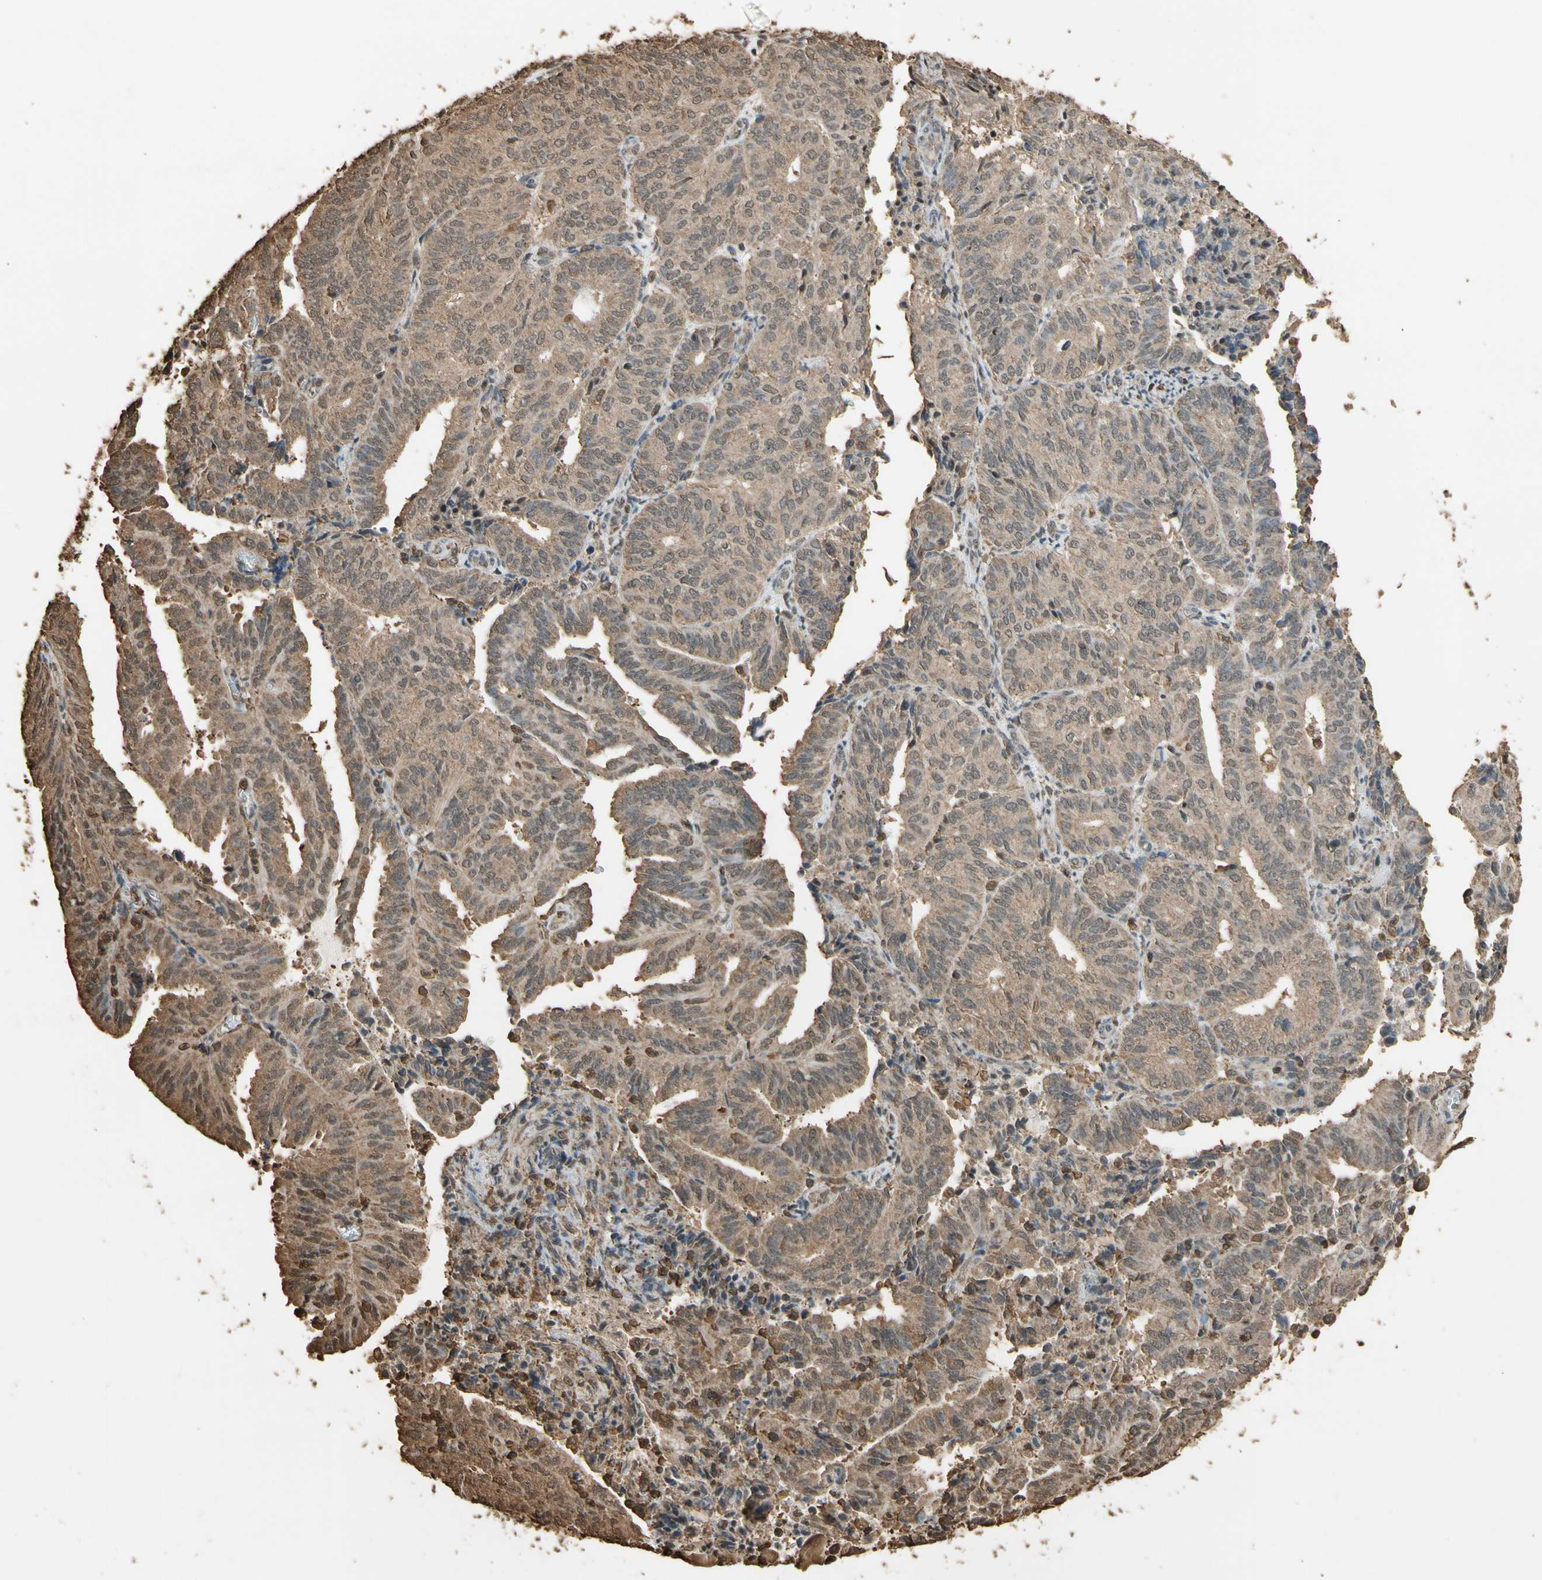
{"staining": {"intensity": "moderate", "quantity": ">75%", "location": "cytoplasmic/membranous,nuclear"}, "tissue": "endometrial cancer", "cell_type": "Tumor cells", "image_type": "cancer", "snomed": [{"axis": "morphology", "description": "Adenocarcinoma, NOS"}, {"axis": "topography", "description": "Uterus"}], "caption": "The image displays staining of endometrial adenocarcinoma, revealing moderate cytoplasmic/membranous and nuclear protein positivity (brown color) within tumor cells. (Stains: DAB (3,3'-diaminobenzidine) in brown, nuclei in blue, Microscopy: brightfield microscopy at high magnification).", "gene": "TNFSF13B", "patient": {"sex": "female", "age": 60}}